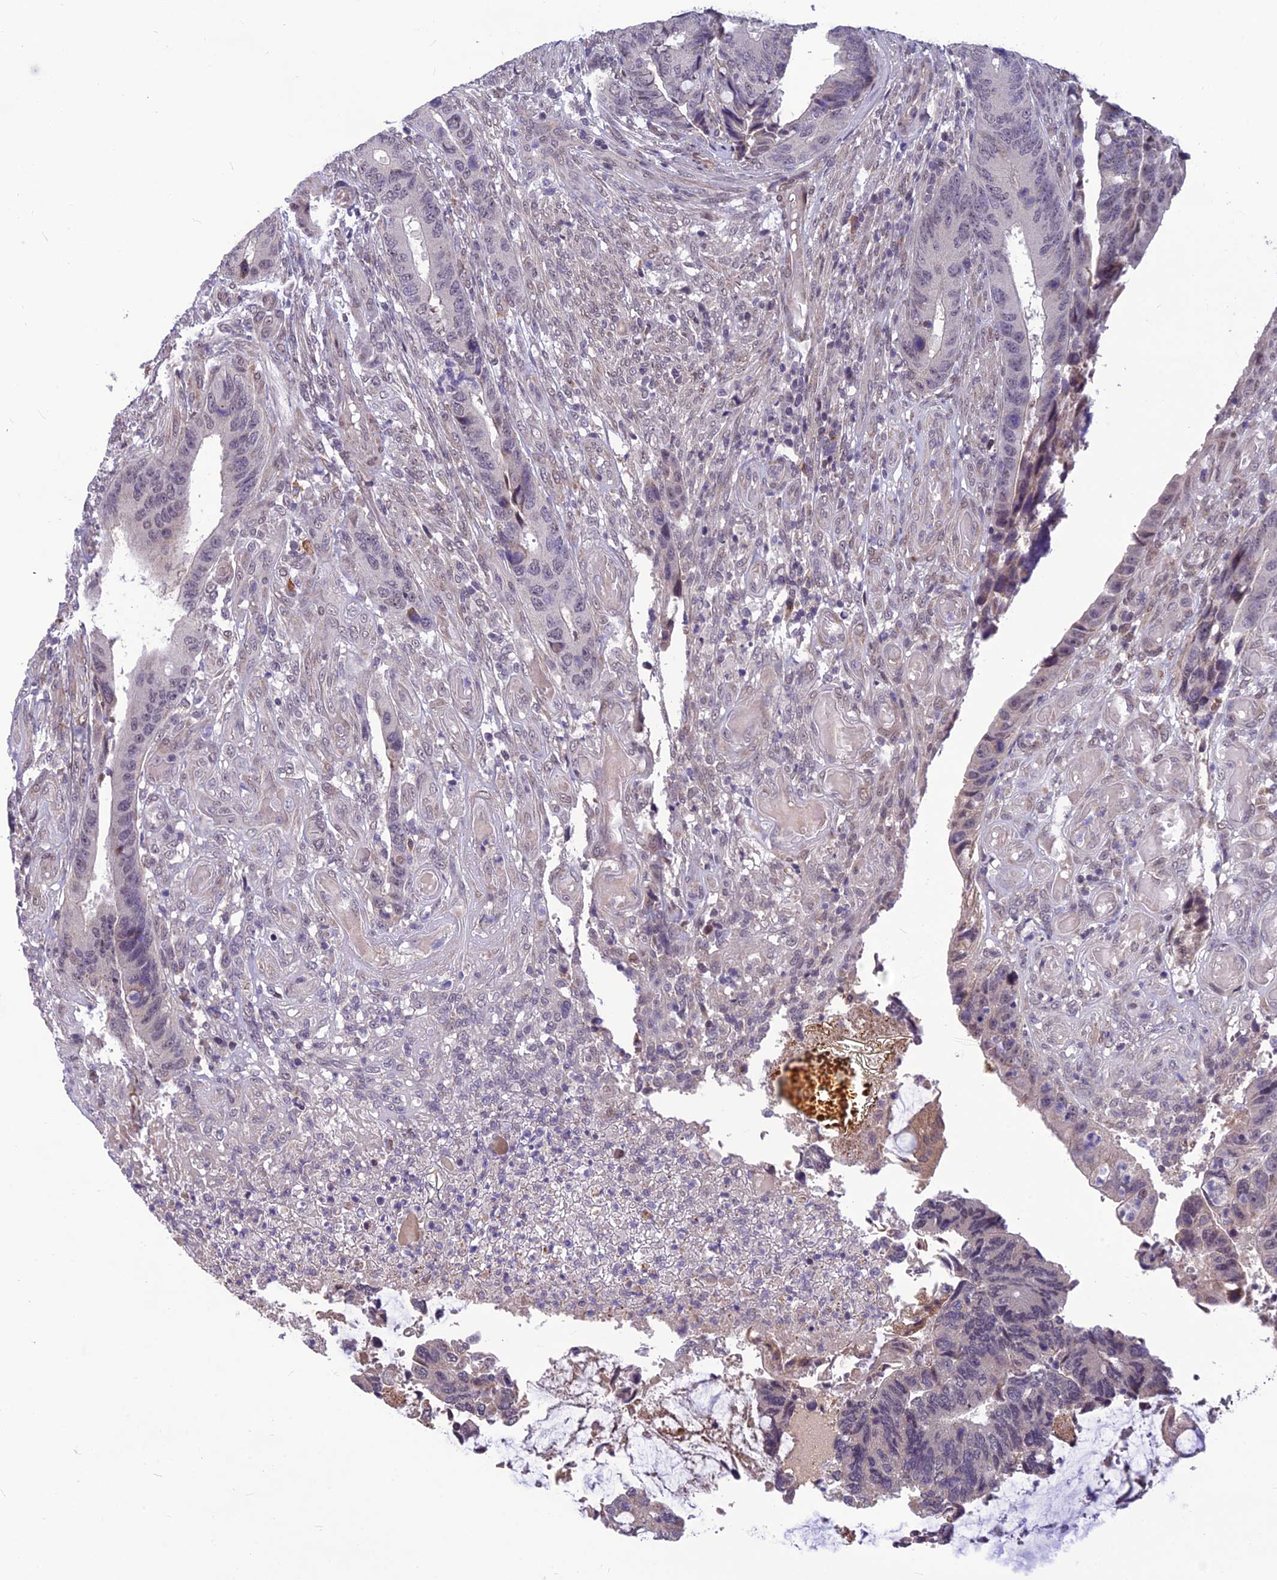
{"staining": {"intensity": "negative", "quantity": "none", "location": "none"}, "tissue": "colorectal cancer", "cell_type": "Tumor cells", "image_type": "cancer", "snomed": [{"axis": "morphology", "description": "Adenocarcinoma, NOS"}, {"axis": "topography", "description": "Colon"}], "caption": "Colorectal cancer (adenocarcinoma) stained for a protein using immunohistochemistry demonstrates no expression tumor cells.", "gene": "FBRS", "patient": {"sex": "male", "age": 87}}